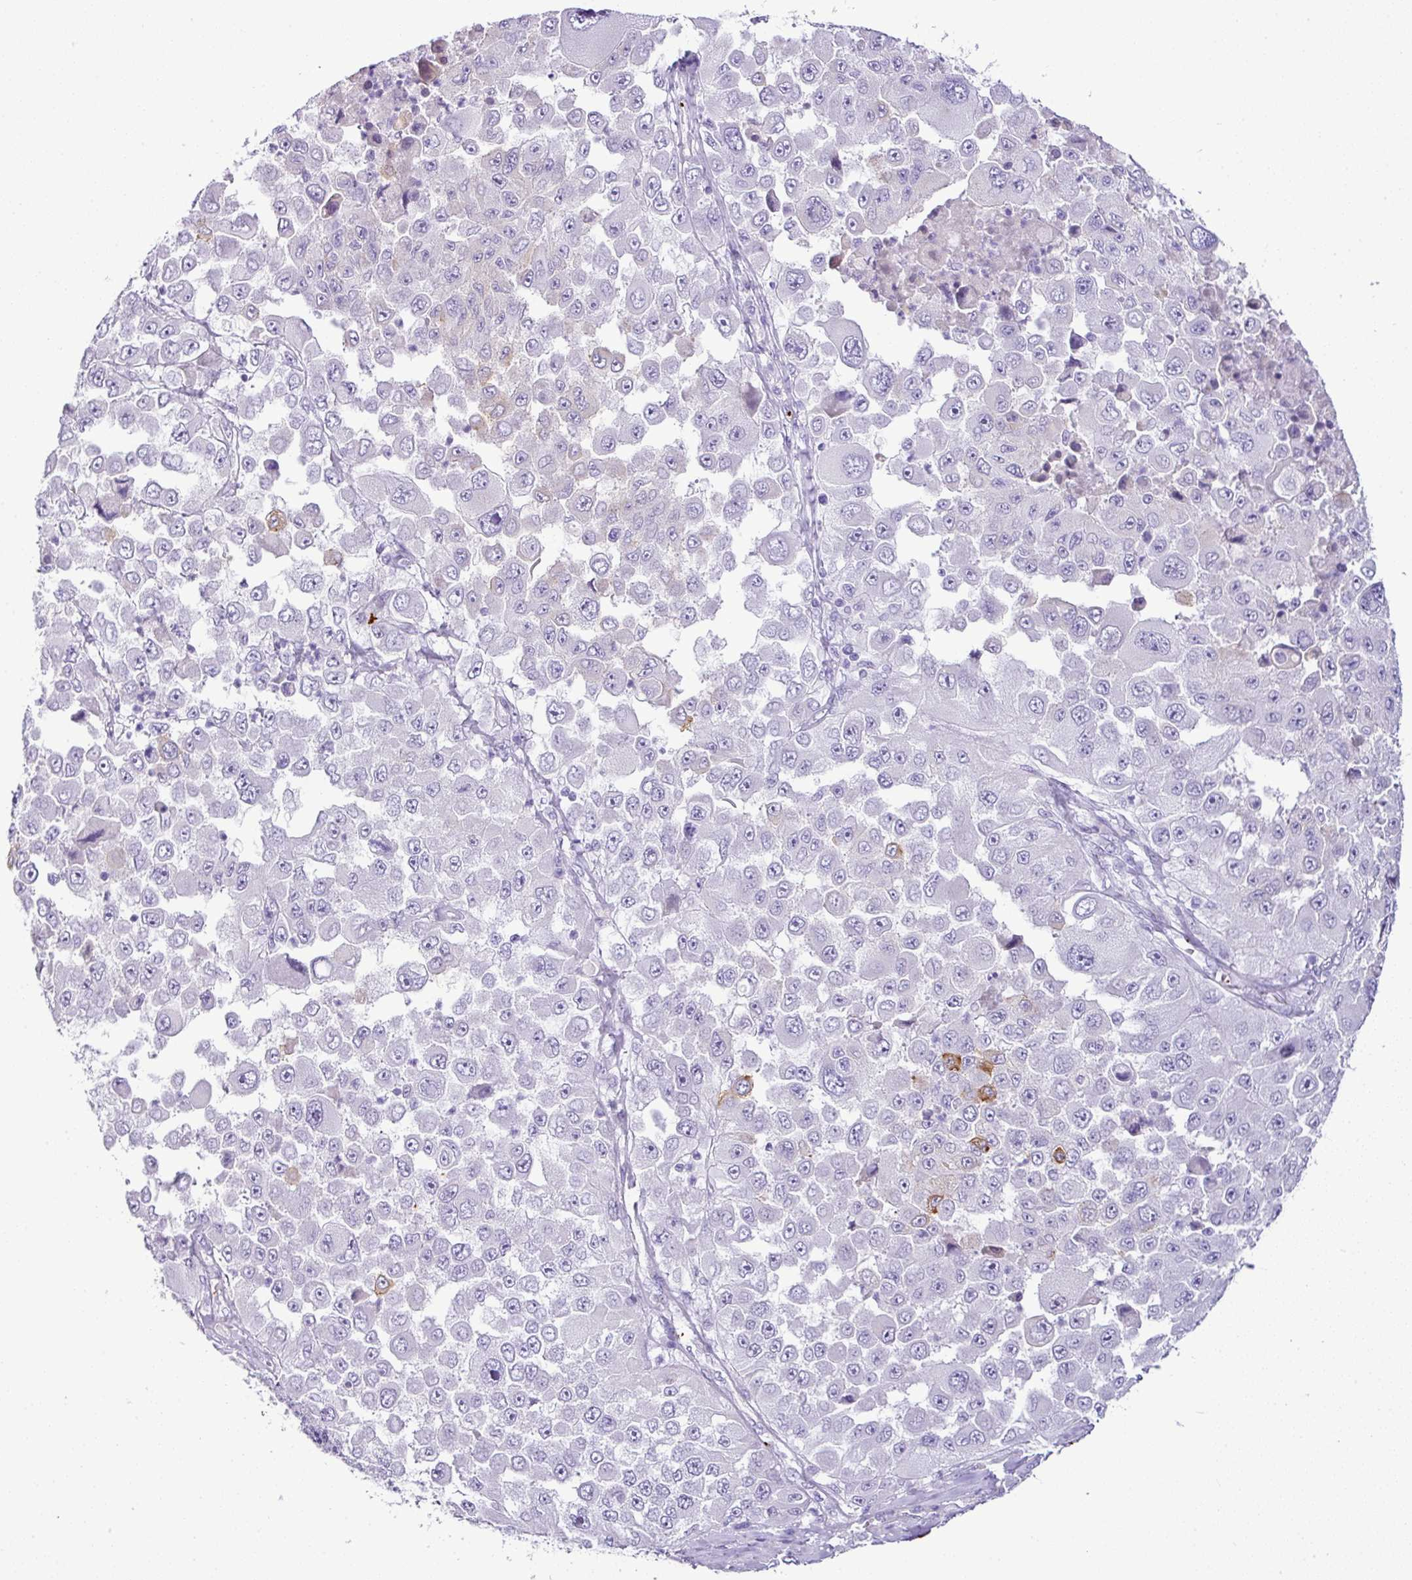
{"staining": {"intensity": "moderate", "quantity": "<25%", "location": "cytoplasmic/membranous"}, "tissue": "melanoma", "cell_type": "Tumor cells", "image_type": "cancer", "snomed": [{"axis": "morphology", "description": "Malignant melanoma, Metastatic site"}, {"axis": "topography", "description": "Lymph node"}], "caption": "Protein analysis of melanoma tissue exhibits moderate cytoplasmic/membranous expression in about <25% of tumor cells. The staining was performed using DAB (3,3'-diaminobenzidine), with brown indicating positive protein expression. Nuclei are stained blue with hematoxylin.", "gene": "CMTM5", "patient": {"sex": "male", "age": 62}}